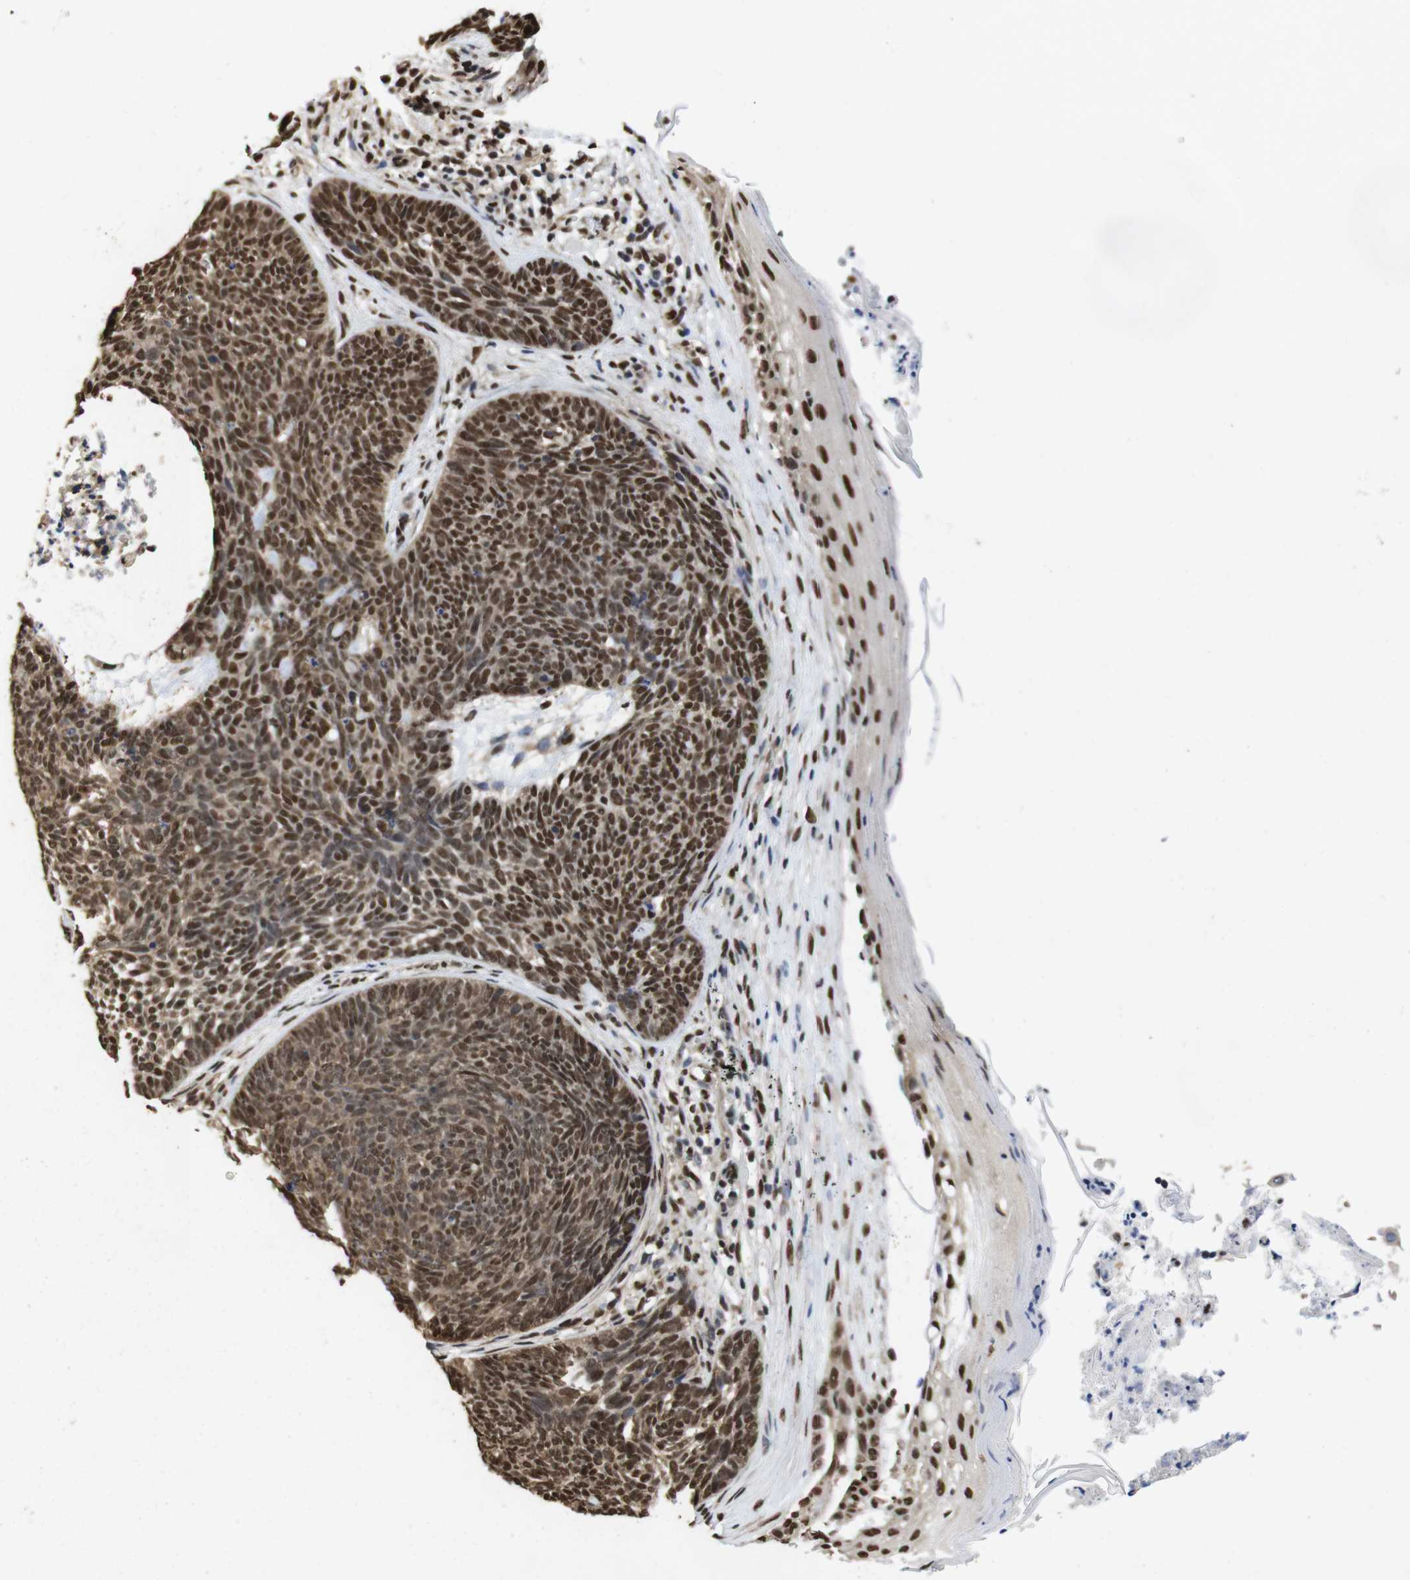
{"staining": {"intensity": "strong", "quantity": ">75%", "location": "cytoplasmic/membranous,nuclear"}, "tissue": "skin cancer", "cell_type": "Tumor cells", "image_type": "cancer", "snomed": [{"axis": "morphology", "description": "Basal cell carcinoma"}, {"axis": "topography", "description": "Skin"}], "caption": "A high amount of strong cytoplasmic/membranous and nuclear staining is present in about >75% of tumor cells in skin cancer tissue.", "gene": "SUMO3", "patient": {"sex": "female", "age": 70}}